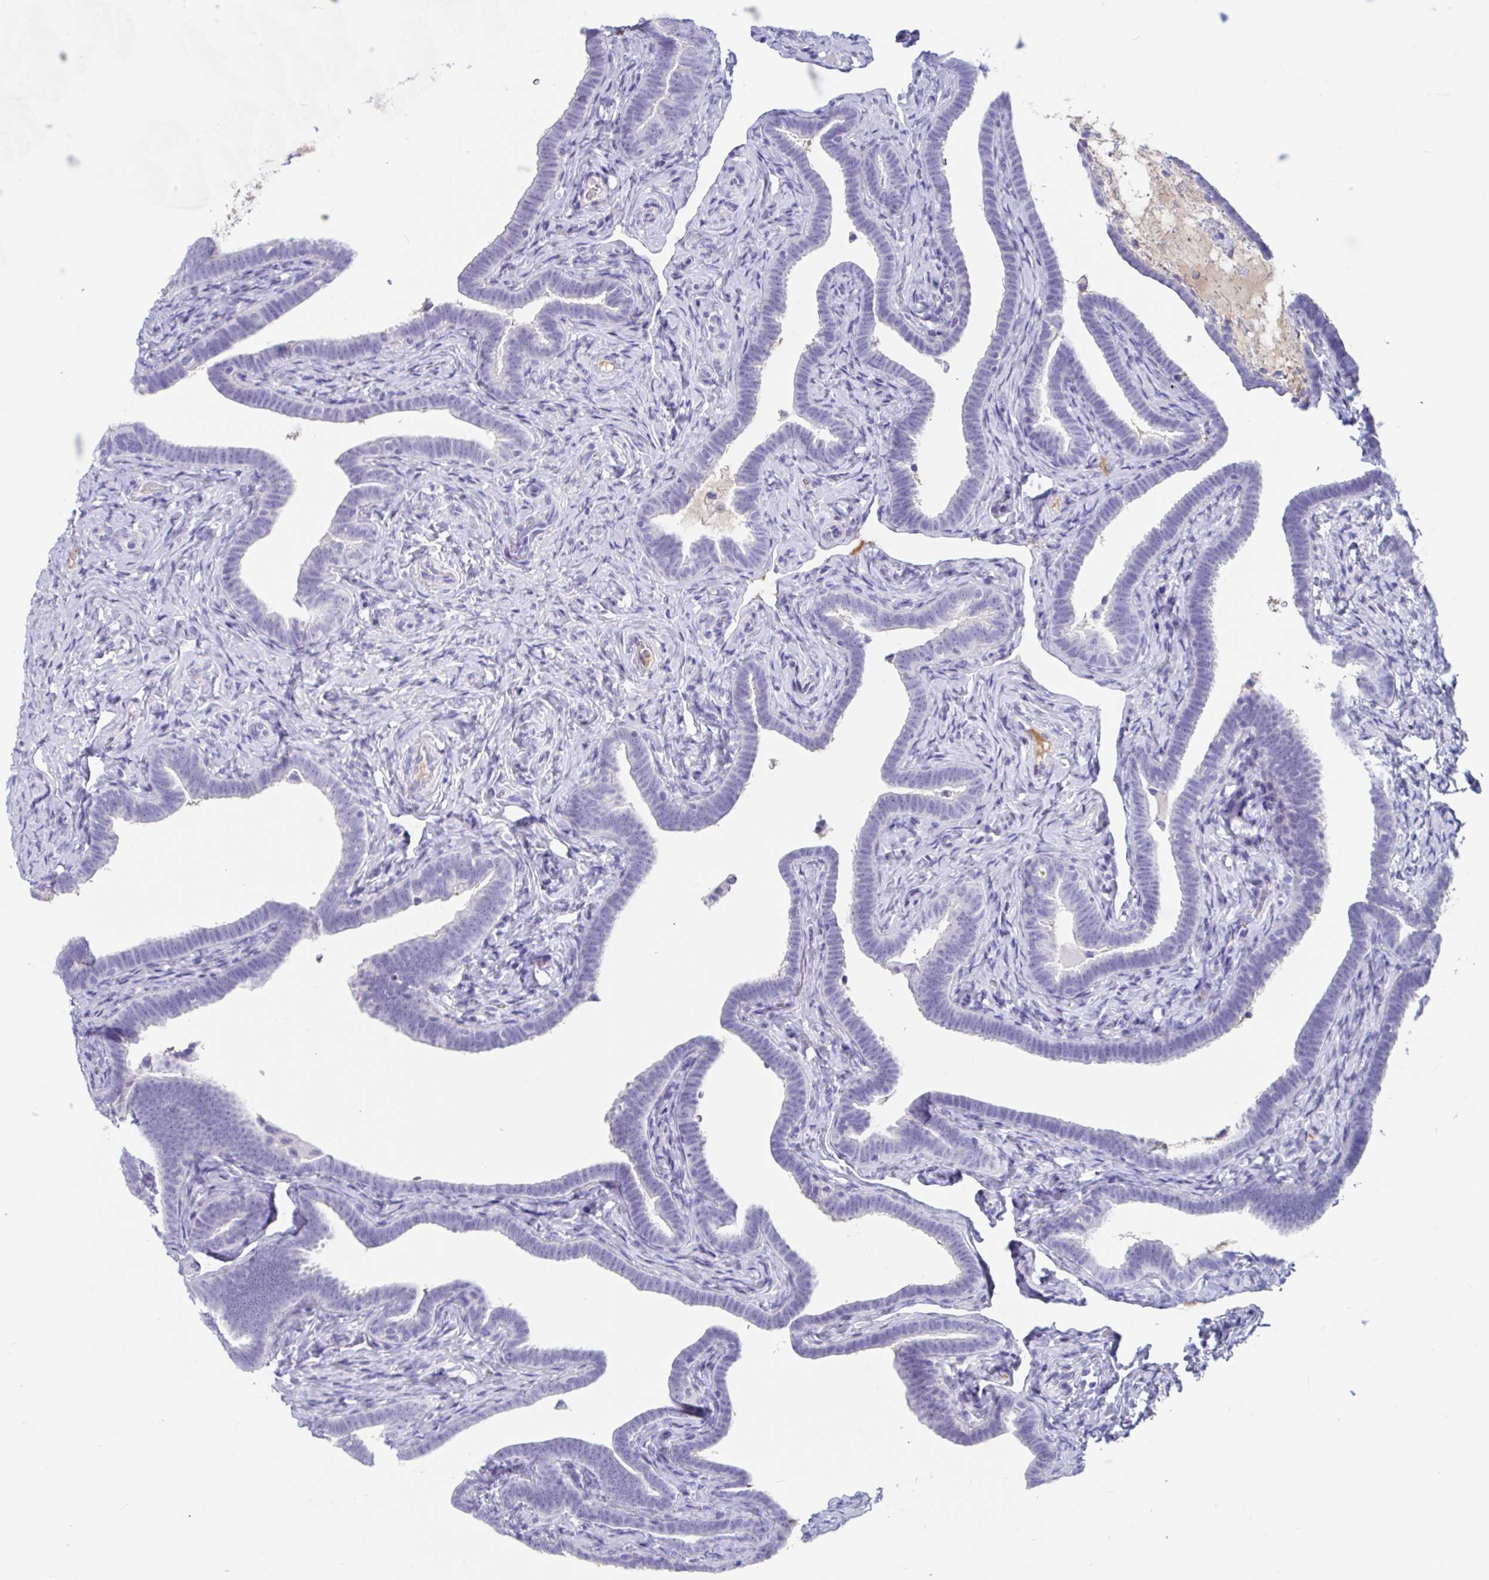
{"staining": {"intensity": "negative", "quantity": "none", "location": "none"}, "tissue": "fallopian tube", "cell_type": "Glandular cells", "image_type": "normal", "snomed": [{"axis": "morphology", "description": "Normal tissue, NOS"}, {"axis": "topography", "description": "Fallopian tube"}], "caption": "The histopathology image exhibits no significant expression in glandular cells of fallopian tube.", "gene": "ZNHIT2", "patient": {"sex": "female", "age": 69}}